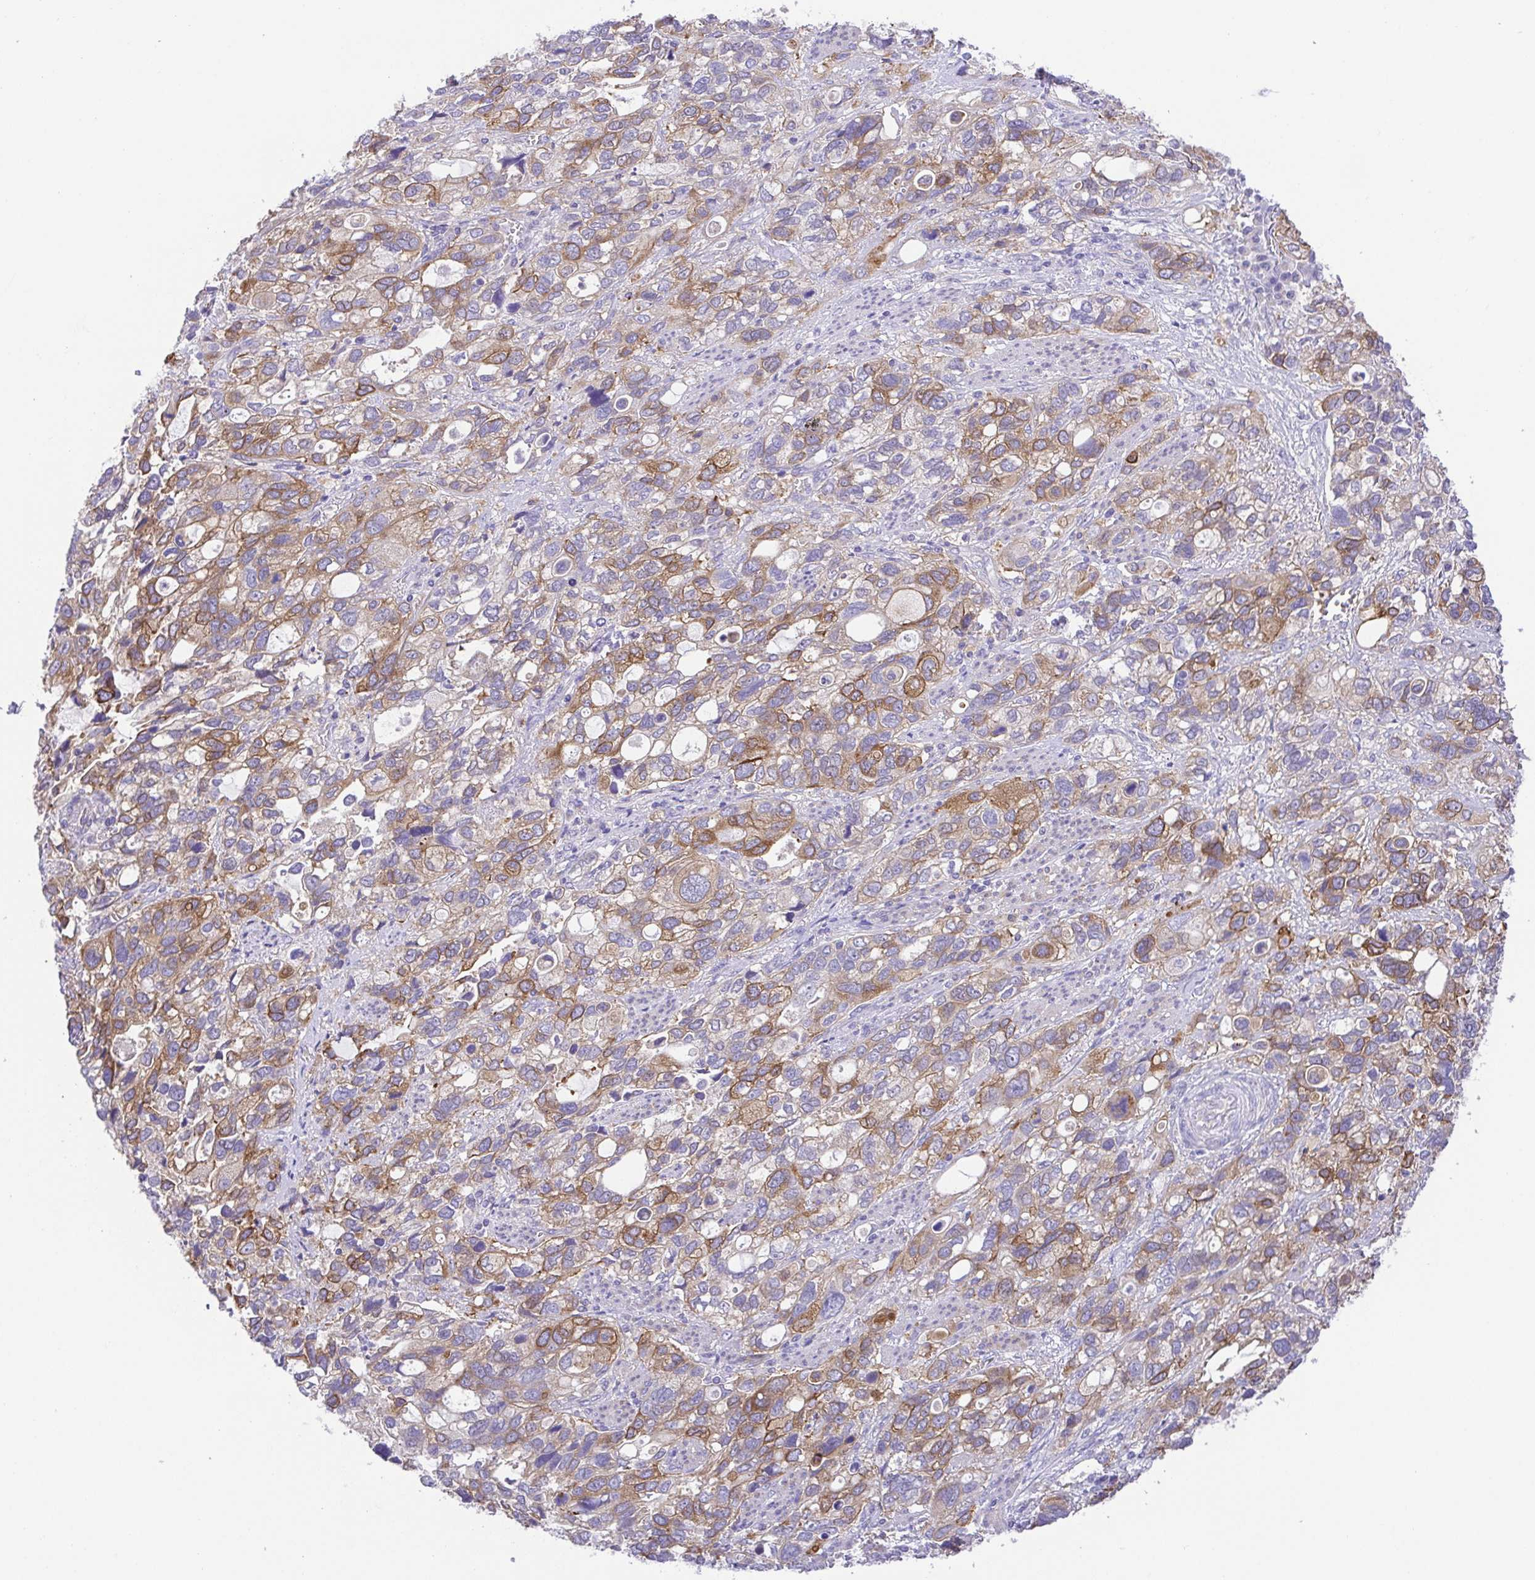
{"staining": {"intensity": "moderate", "quantity": "25%-75%", "location": "cytoplasmic/membranous"}, "tissue": "stomach cancer", "cell_type": "Tumor cells", "image_type": "cancer", "snomed": [{"axis": "morphology", "description": "Adenocarcinoma, NOS"}, {"axis": "topography", "description": "Stomach, upper"}], "caption": "Stomach adenocarcinoma was stained to show a protein in brown. There is medium levels of moderate cytoplasmic/membranous expression in approximately 25%-75% of tumor cells.", "gene": "SLC13A1", "patient": {"sex": "female", "age": 81}}